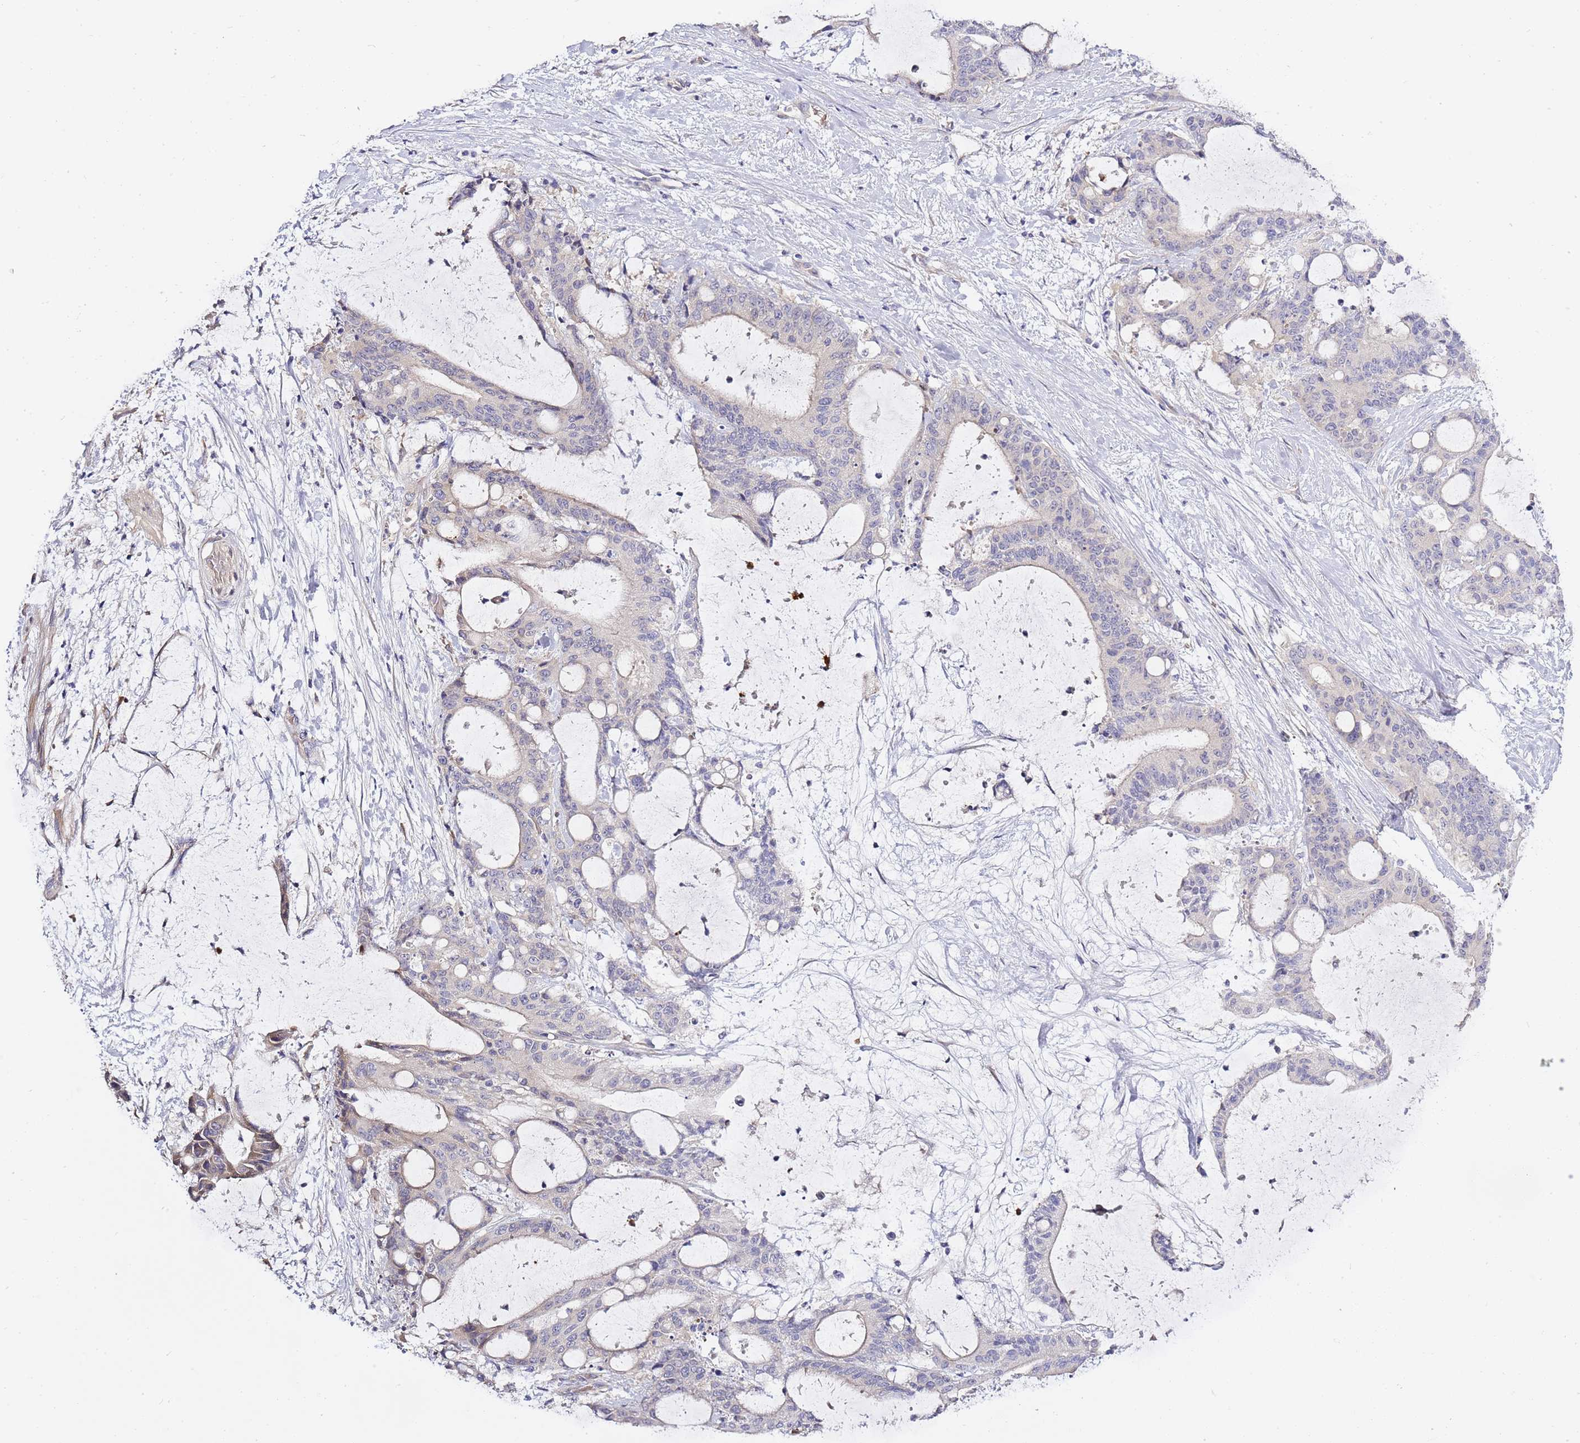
{"staining": {"intensity": "negative", "quantity": "none", "location": "none"}, "tissue": "liver cancer", "cell_type": "Tumor cells", "image_type": "cancer", "snomed": [{"axis": "morphology", "description": "Normal tissue, NOS"}, {"axis": "morphology", "description": "Cholangiocarcinoma"}, {"axis": "topography", "description": "Liver"}, {"axis": "topography", "description": "Peripheral nerve tissue"}], "caption": "The immunohistochemistry histopathology image has no significant positivity in tumor cells of liver cholangiocarcinoma tissue.", "gene": "RFK", "patient": {"sex": "female", "age": 73}}